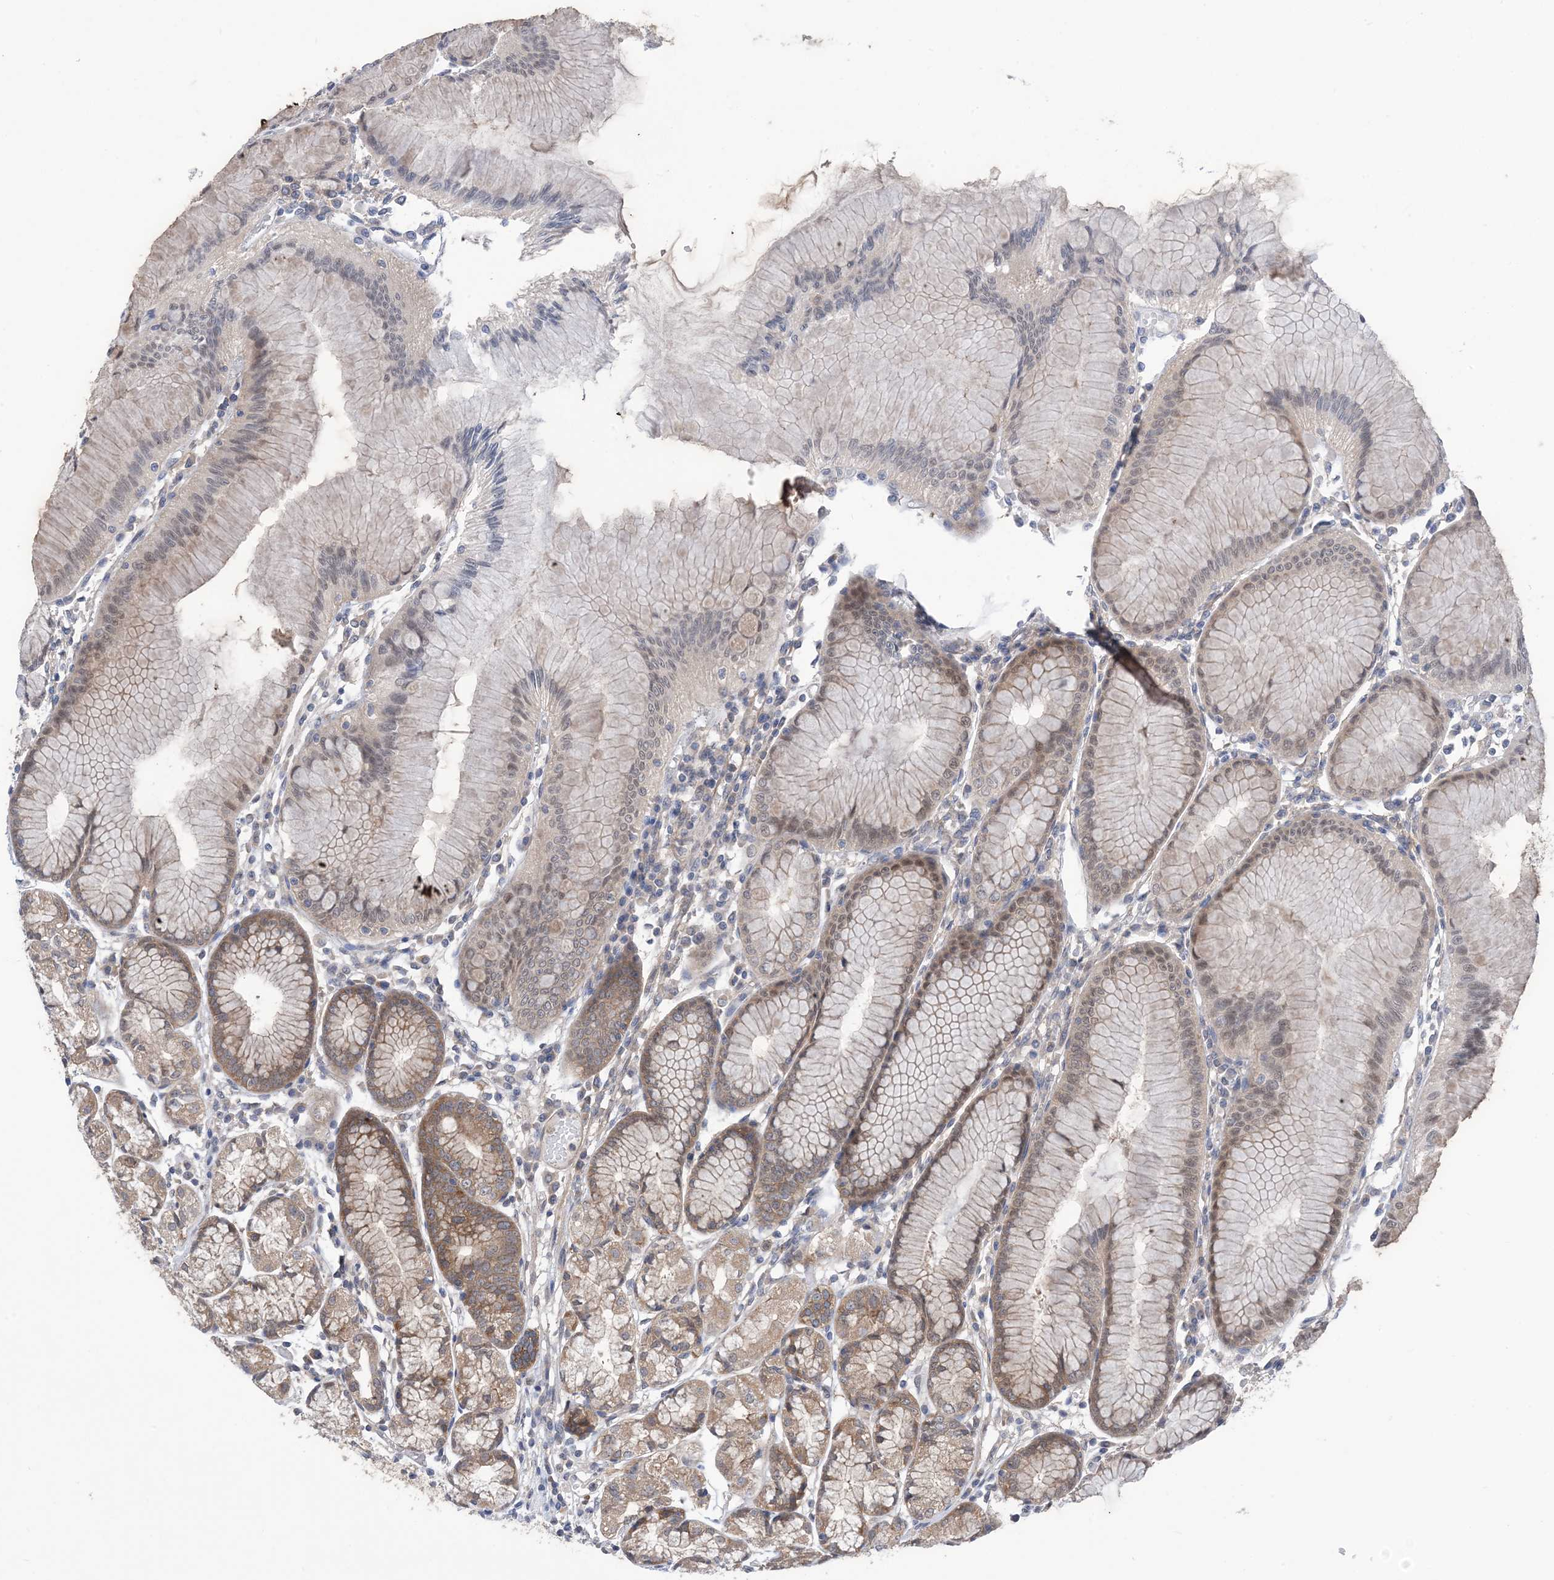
{"staining": {"intensity": "weak", "quantity": ">75%", "location": "cytoplasmic/membranous"}, "tissue": "stomach", "cell_type": "Glandular cells", "image_type": "normal", "snomed": [{"axis": "morphology", "description": "Normal tissue, NOS"}, {"axis": "topography", "description": "Stomach"}], "caption": "Protein analysis of benign stomach exhibits weak cytoplasmic/membranous positivity in approximately >75% of glandular cells.", "gene": "EHBP1", "patient": {"sex": "female", "age": 57}}